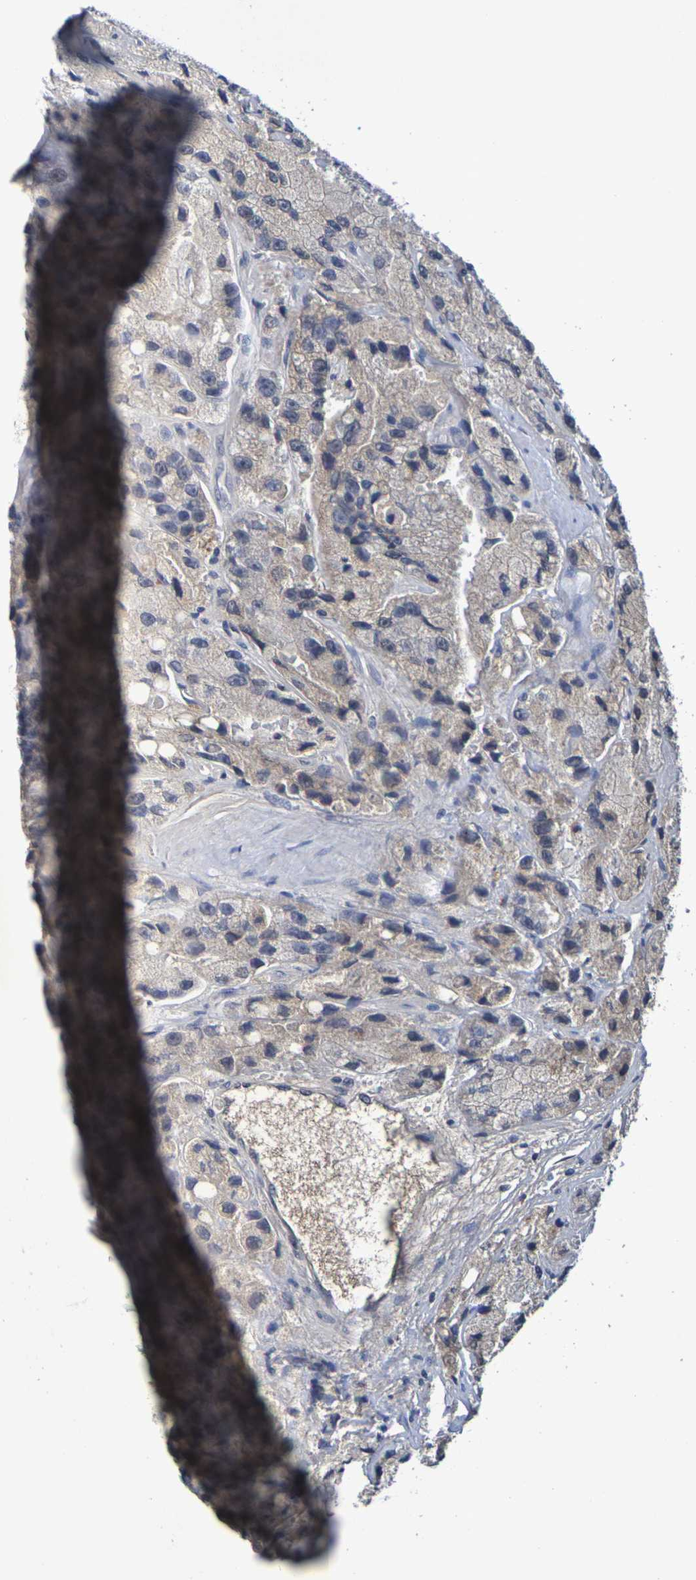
{"staining": {"intensity": "negative", "quantity": "none", "location": "none"}, "tissue": "prostate cancer", "cell_type": "Tumor cells", "image_type": "cancer", "snomed": [{"axis": "morphology", "description": "Adenocarcinoma, High grade"}, {"axis": "topography", "description": "Prostate"}], "caption": "Human prostate cancer stained for a protein using immunohistochemistry (IHC) displays no positivity in tumor cells.", "gene": "TERF2", "patient": {"sex": "male", "age": 58}}